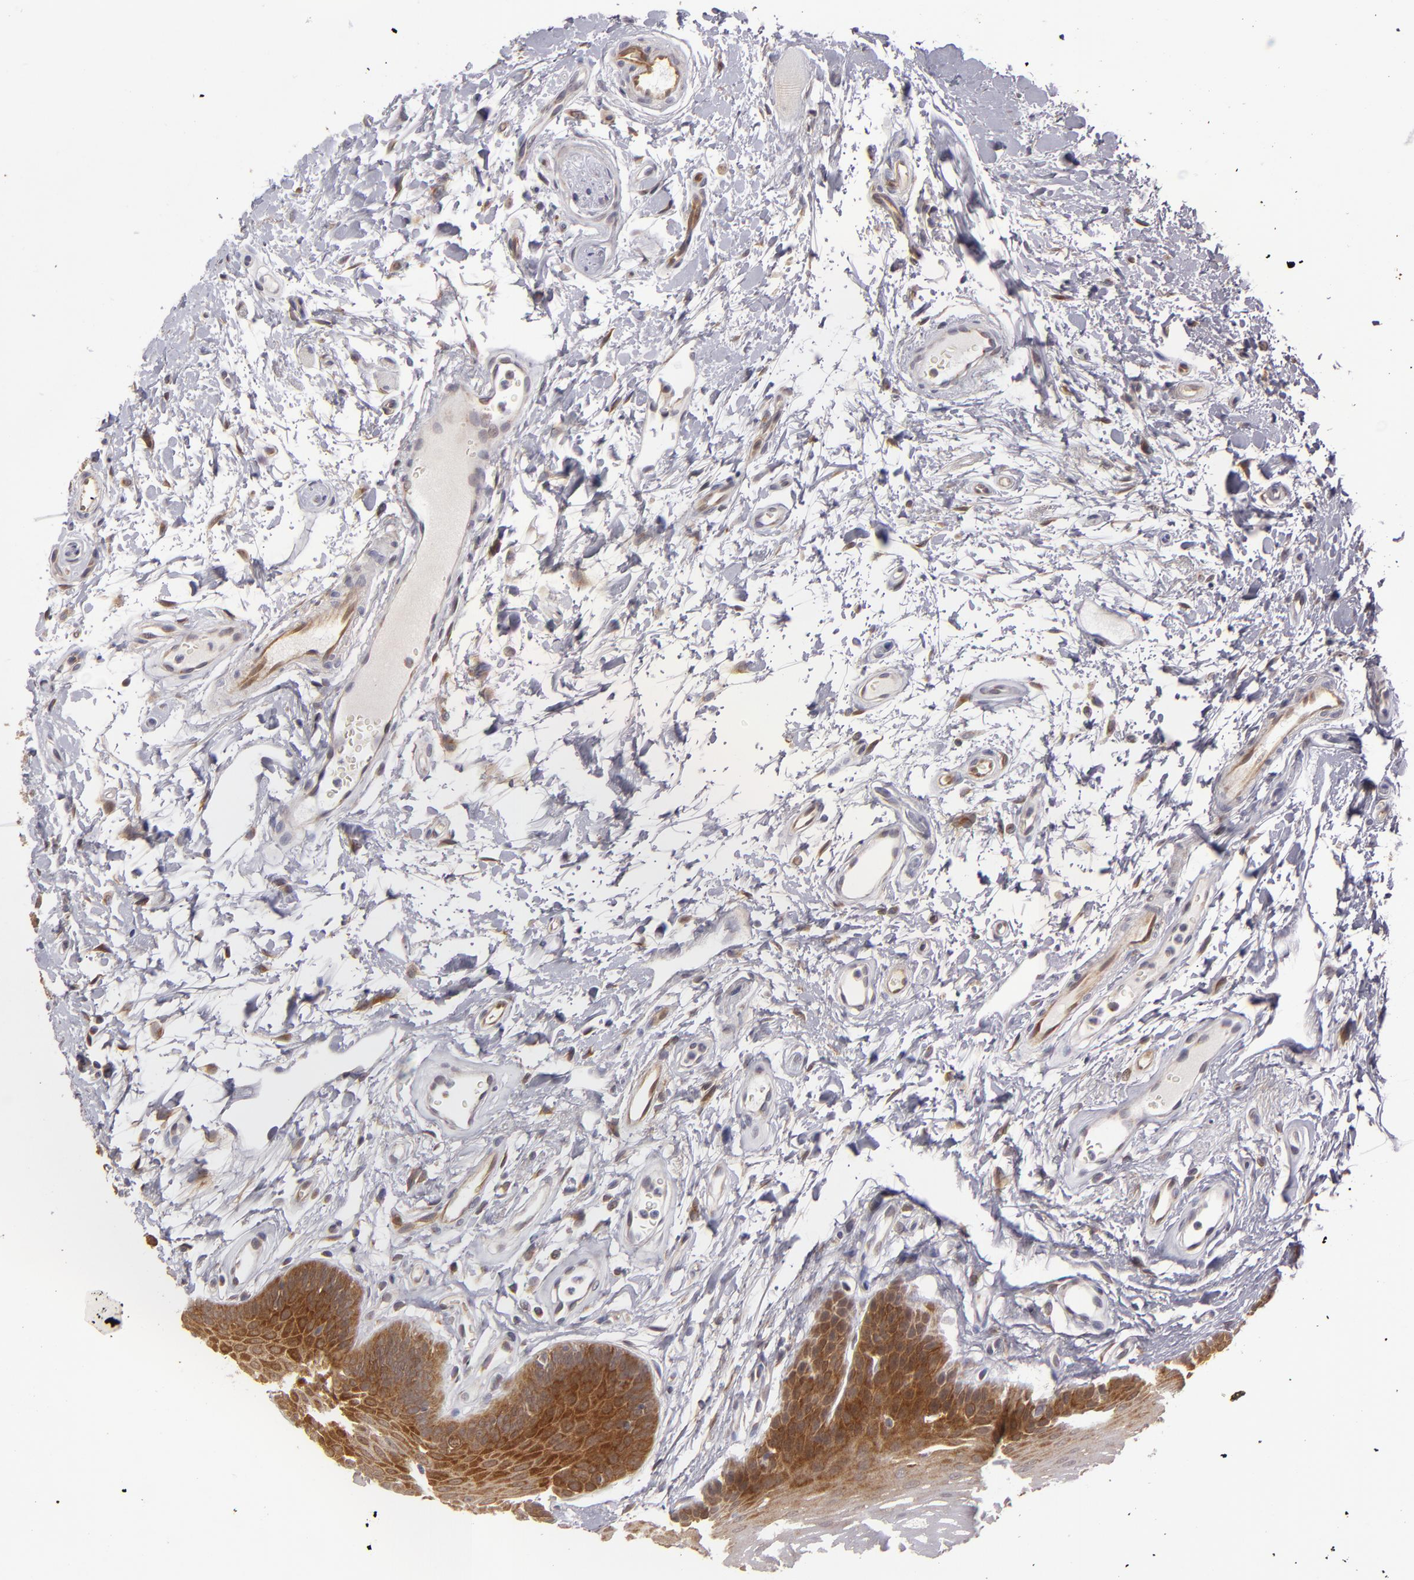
{"staining": {"intensity": "strong", "quantity": ">75%", "location": "cytoplasmic/membranous"}, "tissue": "oral mucosa", "cell_type": "Squamous epithelial cells", "image_type": "normal", "snomed": [{"axis": "morphology", "description": "Normal tissue, NOS"}, {"axis": "topography", "description": "Oral tissue"}], "caption": "This is a histology image of IHC staining of benign oral mucosa, which shows strong expression in the cytoplasmic/membranous of squamous epithelial cells.", "gene": "SH2D4A", "patient": {"sex": "male", "age": 62}}